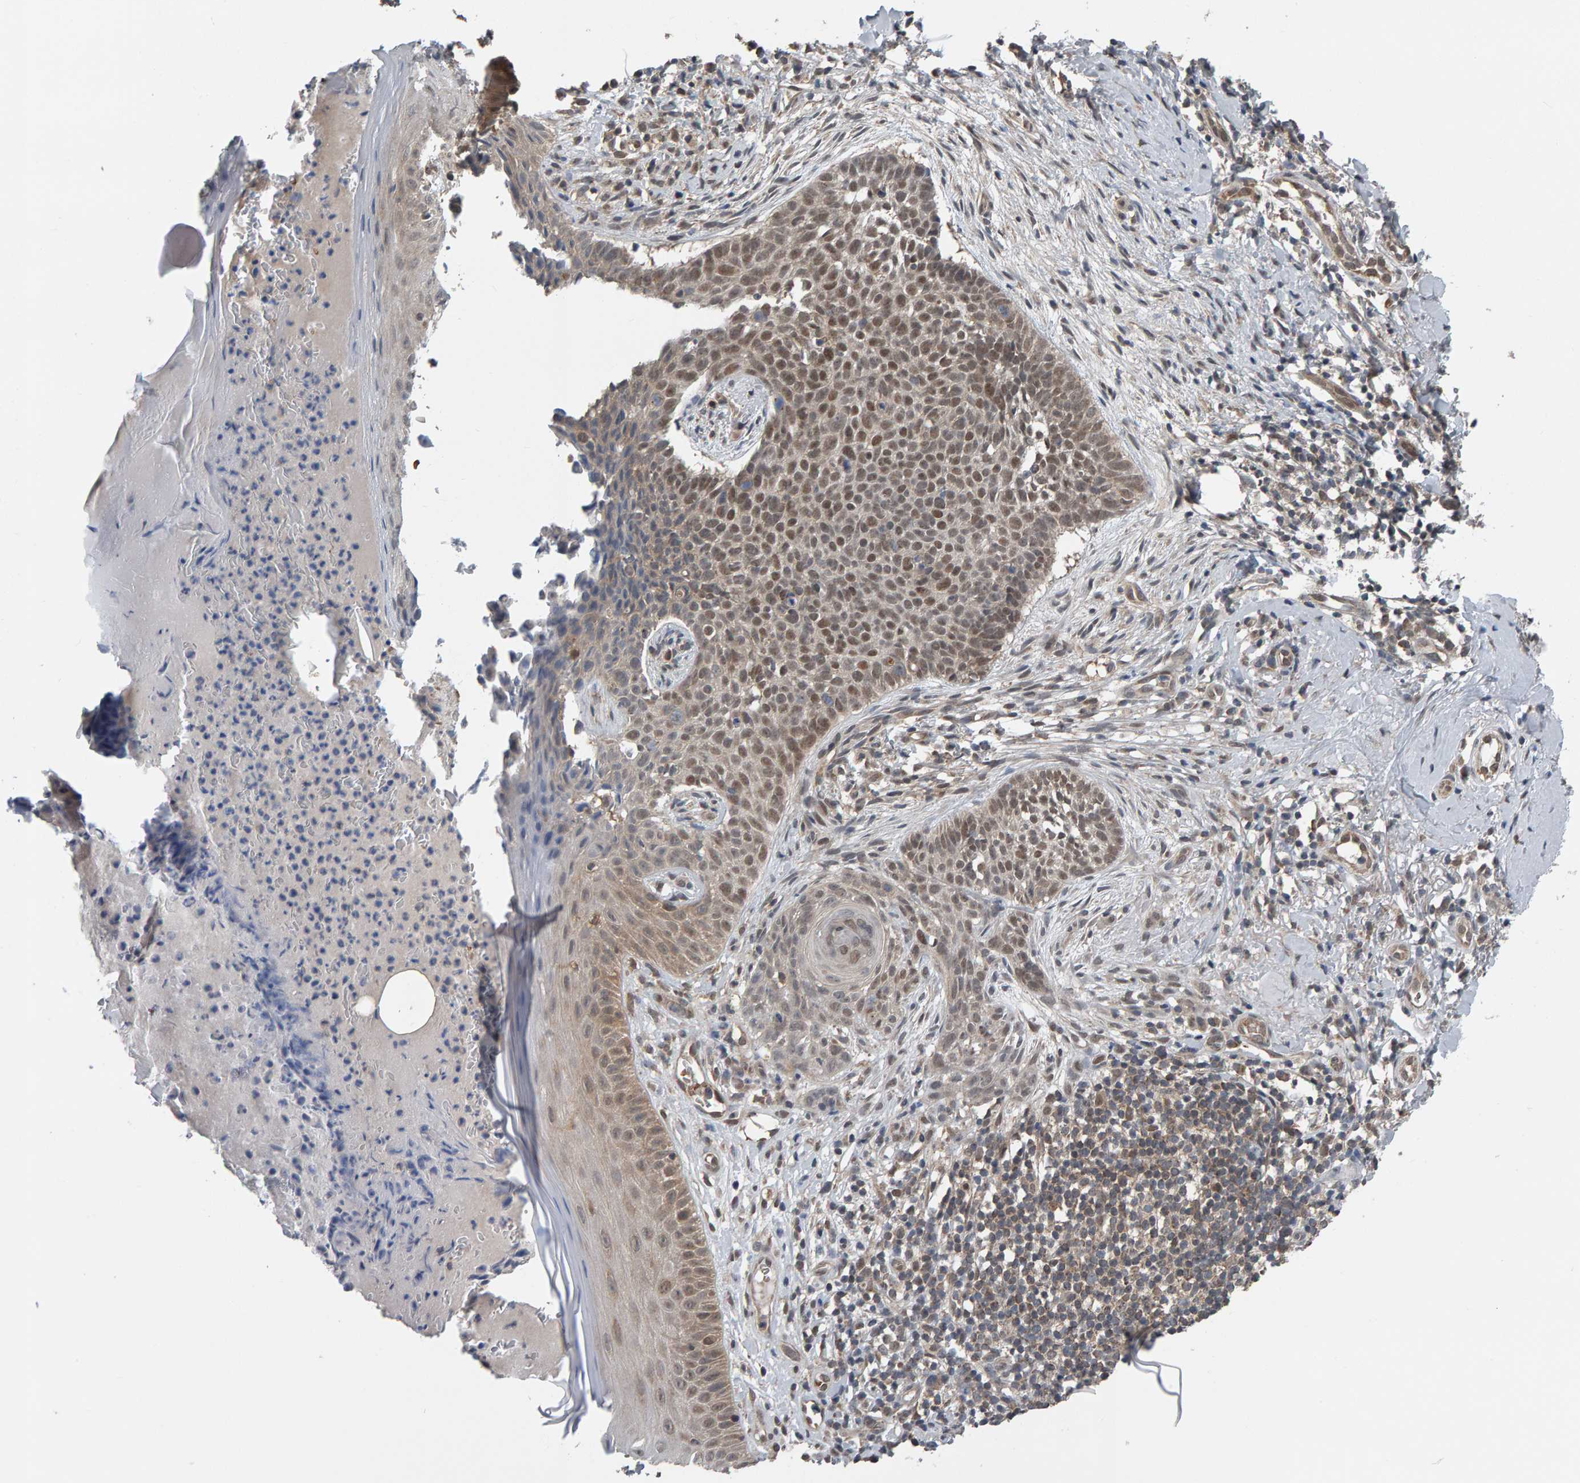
{"staining": {"intensity": "moderate", "quantity": "25%-75%", "location": "nuclear"}, "tissue": "skin cancer", "cell_type": "Tumor cells", "image_type": "cancer", "snomed": [{"axis": "morphology", "description": "Normal tissue, NOS"}, {"axis": "morphology", "description": "Basal cell carcinoma"}, {"axis": "topography", "description": "Skin"}], "caption": "This is an image of immunohistochemistry (IHC) staining of basal cell carcinoma (skin), which shows moderate expression in the nuclear of tumor cells.", "gene": "COASY", "patient": {"sex": "male", "age": 67}}